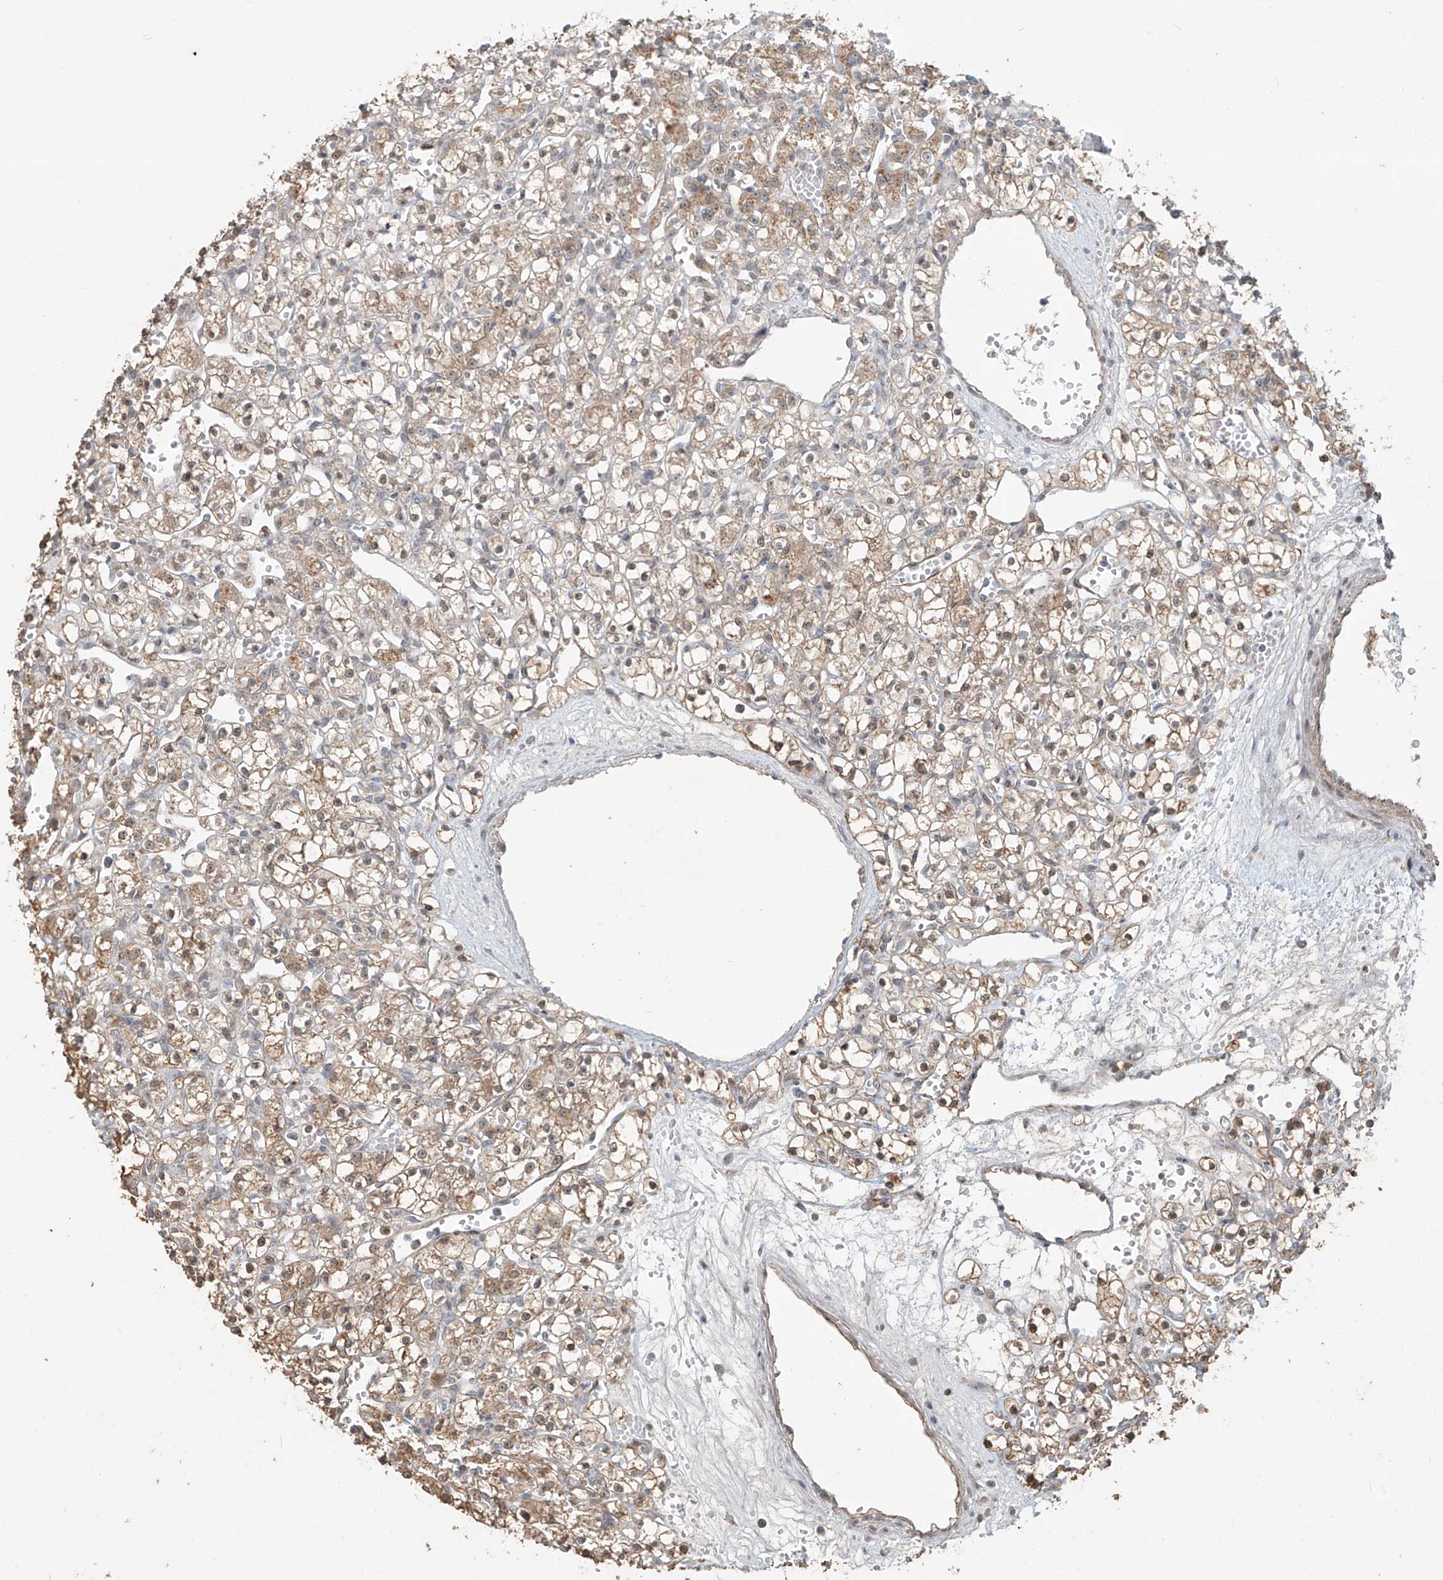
{"staining": {"intensity": "moderate", "quantity": ">75%", "location": "cytoplasmic/membranous,nuclear"}, "tissue": "renal cancer", "cell_type": "Tumor cells", "image_type": "cancer", "snomed": [{"axis": "morphology", "description": "Adenocarcinoma, NOS"}, {"axis": "topography", "description": "Kidney"}], "caption": "Renal cancer tissue reveals moderate cytoplasmic/membranous and nuclear expression in approximately >75% of tumor cells, visualized by immunohistochemistry.", "gene": "ZNF16", "patient": {"sex": "female", "age": 59}}